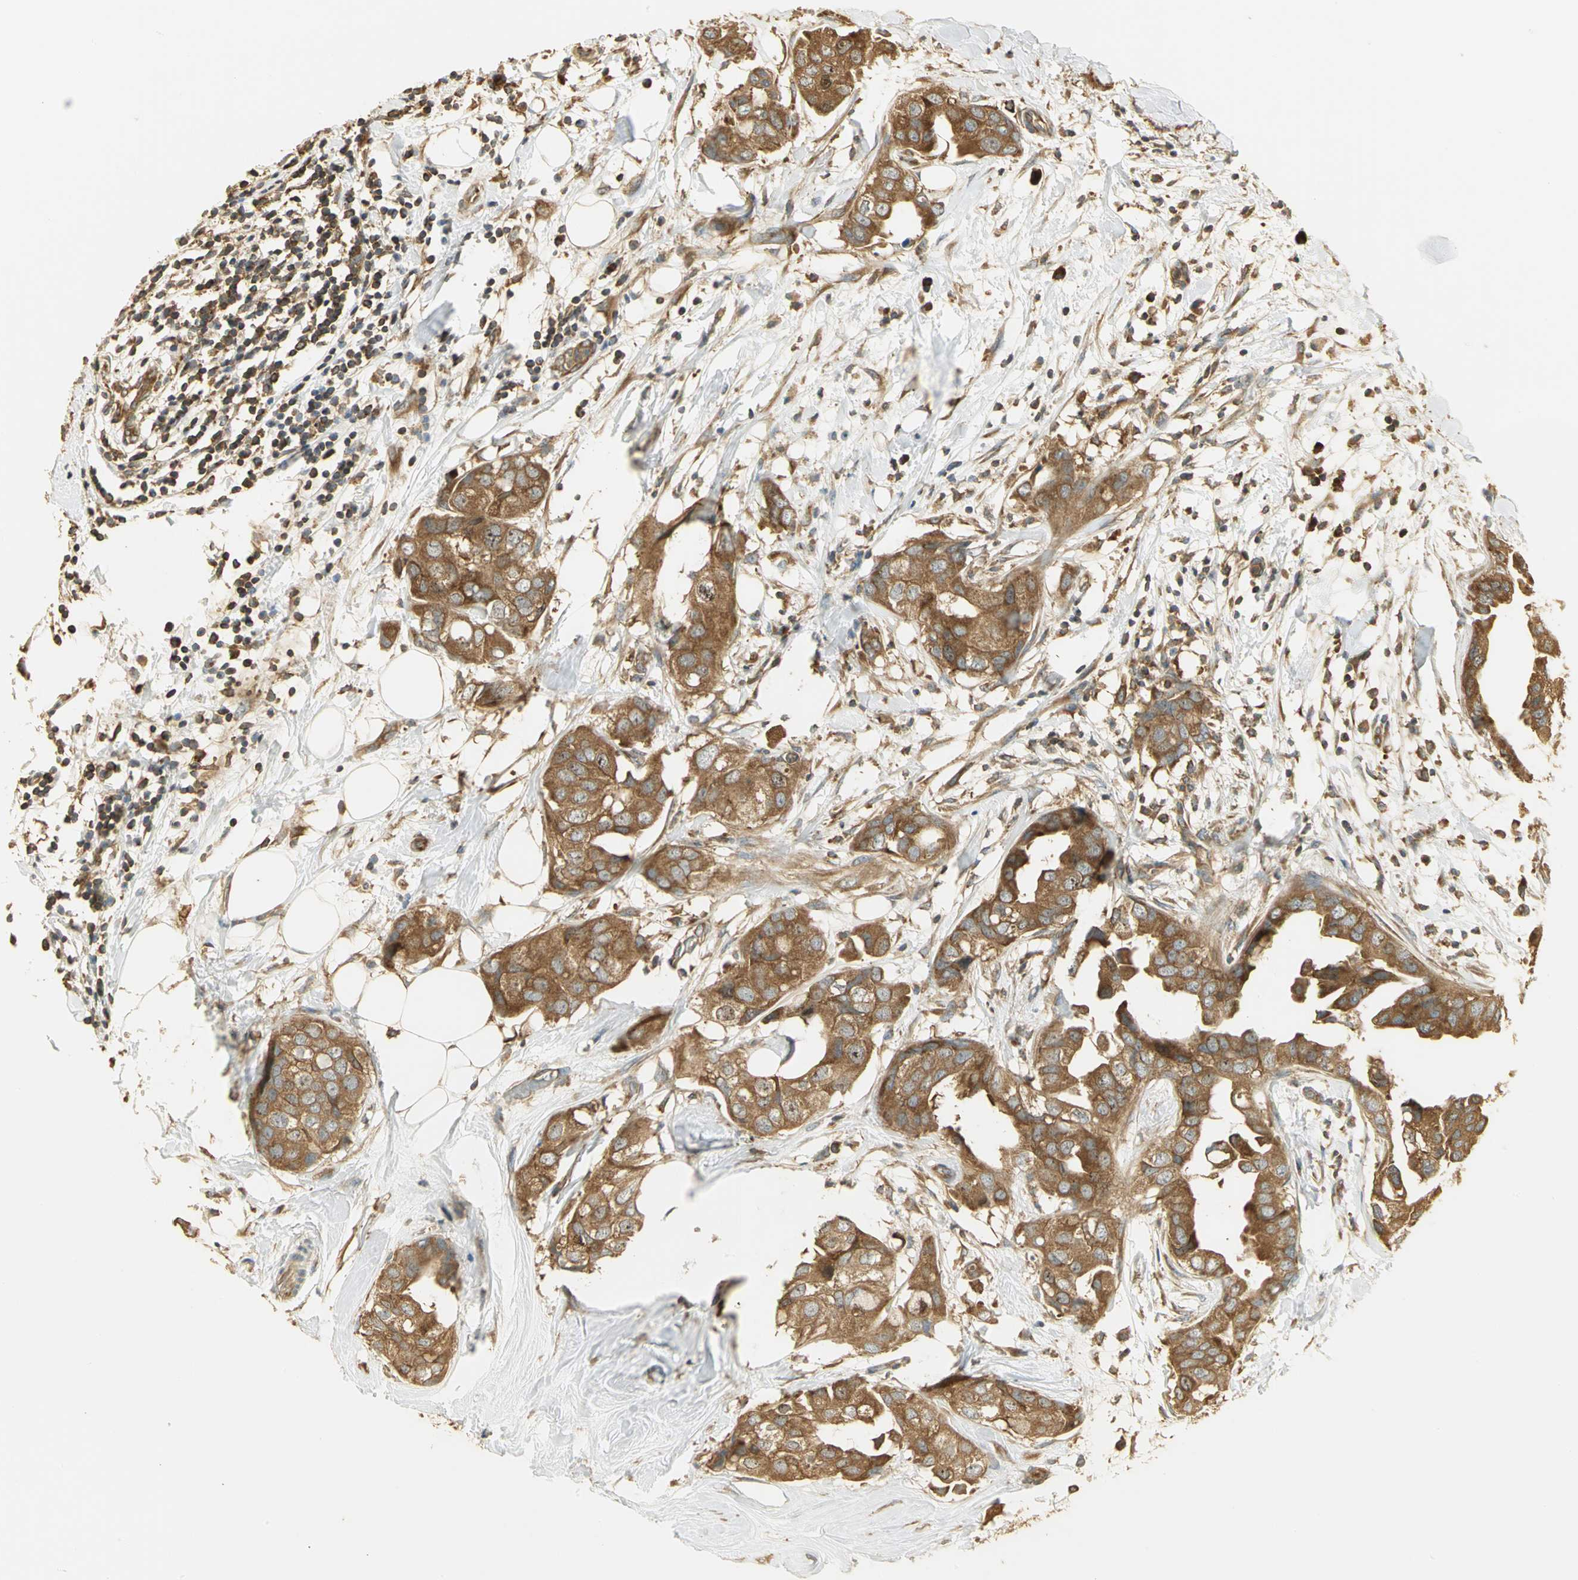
{"staining": {"intensity": "moderate", "quantity": ">75%", "location": "cytoplasmic/membranous"}, "tissue": "breast cancer", "cell_type": "Tumor cells", "image_type": "cancer", "snomed": [{"axis": "morphology", "description": "Duct carcinoma"}, {"axis": "topography", "description": "Breast"}], "caption": "DAB immunohistochemical staining of human breast cancer exhibits moderate cytoplasmic/membranous protein staining in approximately >75% of tumor cells.", "gene": "RARS1", "patient": {"sex": "female", "age": 40}}